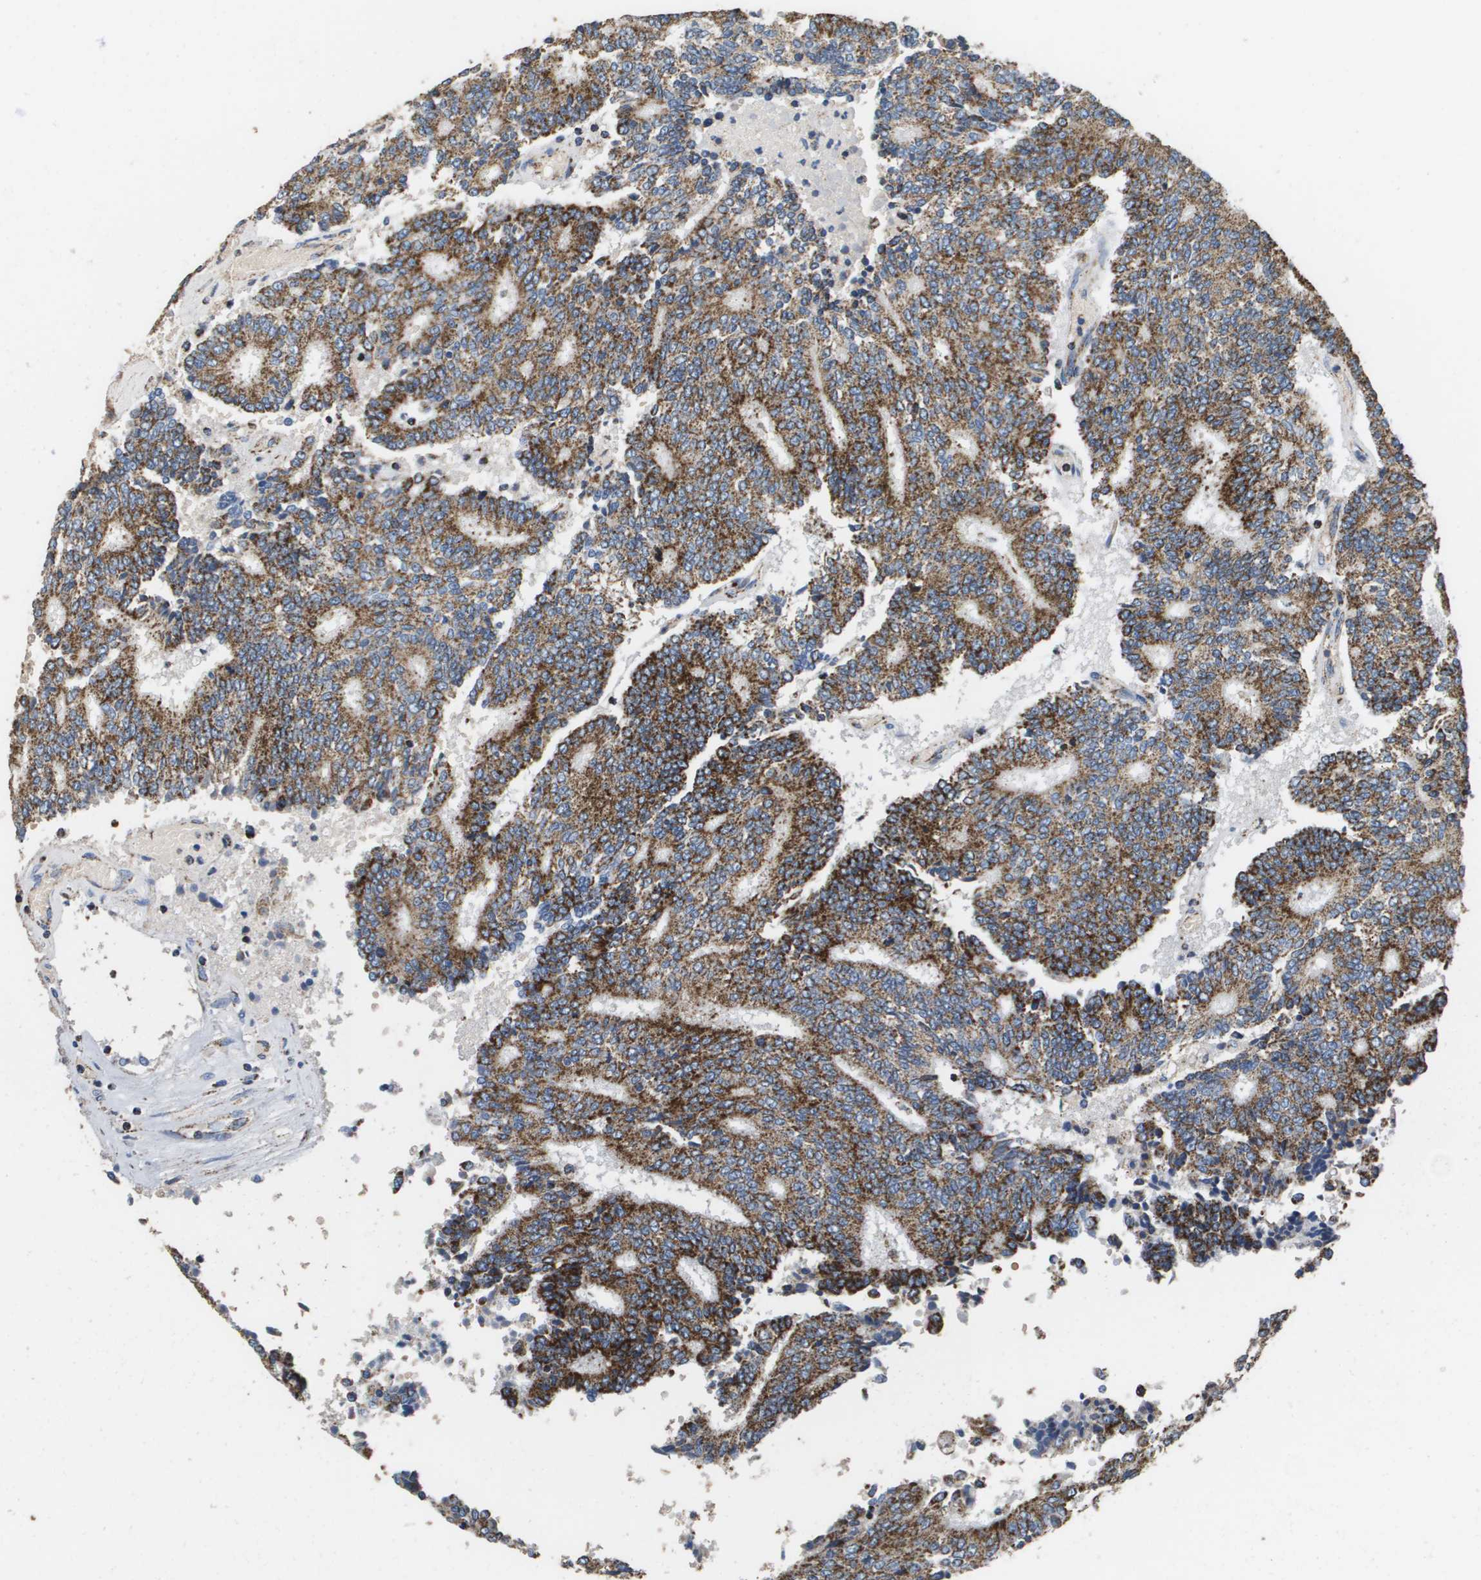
{"staining": {"intensity": "strong", "quantity": ">75%", "location": "cytoplasmic/membranous"}, "tissue": "prostate cancer", "cell_type": "Tumor cells", "image_type": "cancer", "snomed": [{"axis": "morphology", "description": "Normal tissue, NOS"}, {"axis": "morphology", "description": "Adenocarcinoma, High grade"}, {"axis": "topography", "description": "Prostate"}, {"axis": "topography", "description": "Seminal veicle"}], "caption": "A high-resolution image shows immunohistochemistry staining of prostate high-grade adenocarcinoma, which demonstrates strong cytoplasmic/membranous staining in approximately >75% of tumor cells. Nuclei are stained in blue.", "gene": "ATP5F1B", "patient": {"sex": "male", "age": 55}}